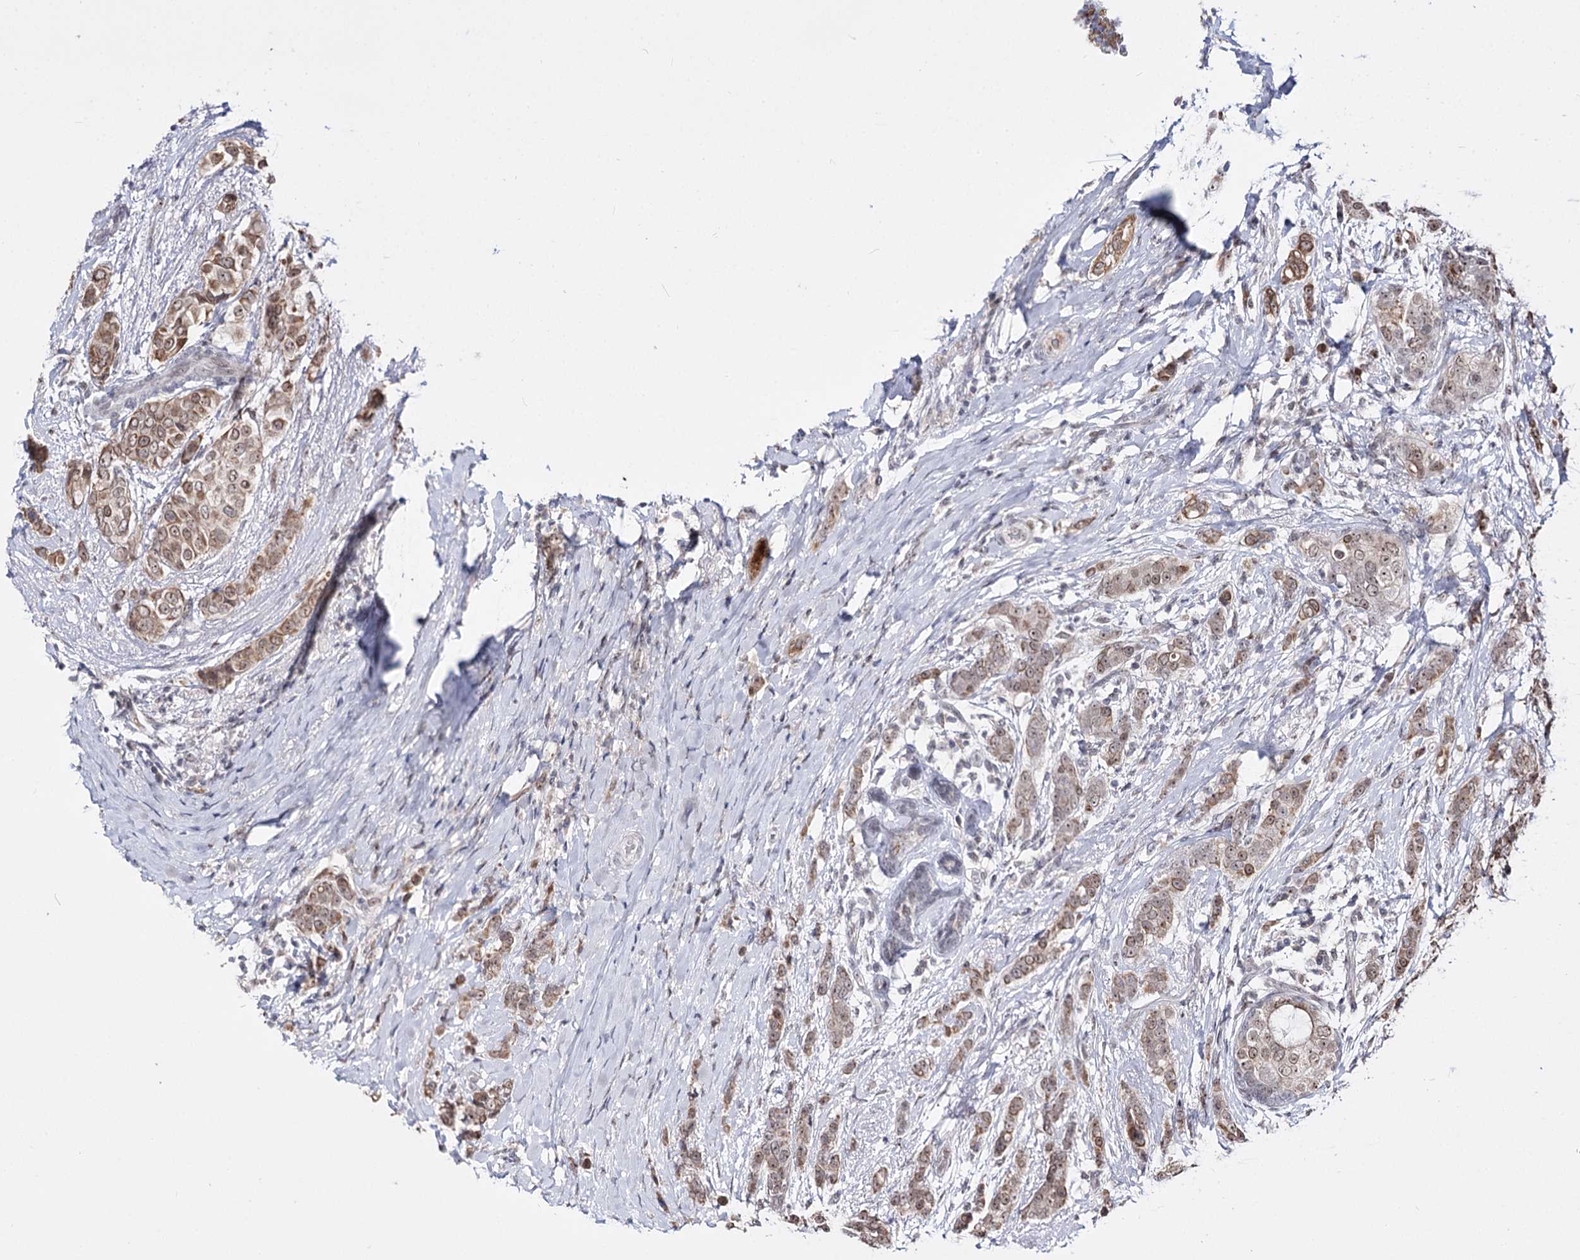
{"staining": {"intensity": "weak", "quantity": ">75%", "location": "cytoplasmic/membranous,nuclear"}, "tissue": "breast cancer", "cell_type": "Tumor cells", "image_type": "cancer", "snomed": [{"axis": "morphology", "description": "Lobular carcinoma"}, {"axis": "topography", "description": "Breast"}], "caption": "Tumor cells show low levels of weak cytoplasmic/membranous and nuclear staining in about >75% of cells in human breast cancer. Immunohistochemistry stains the protein of interest in brown and the nuclei are stained blue.", "gene": "STOX1", "patient": {"sex": "female", "age": 51}}